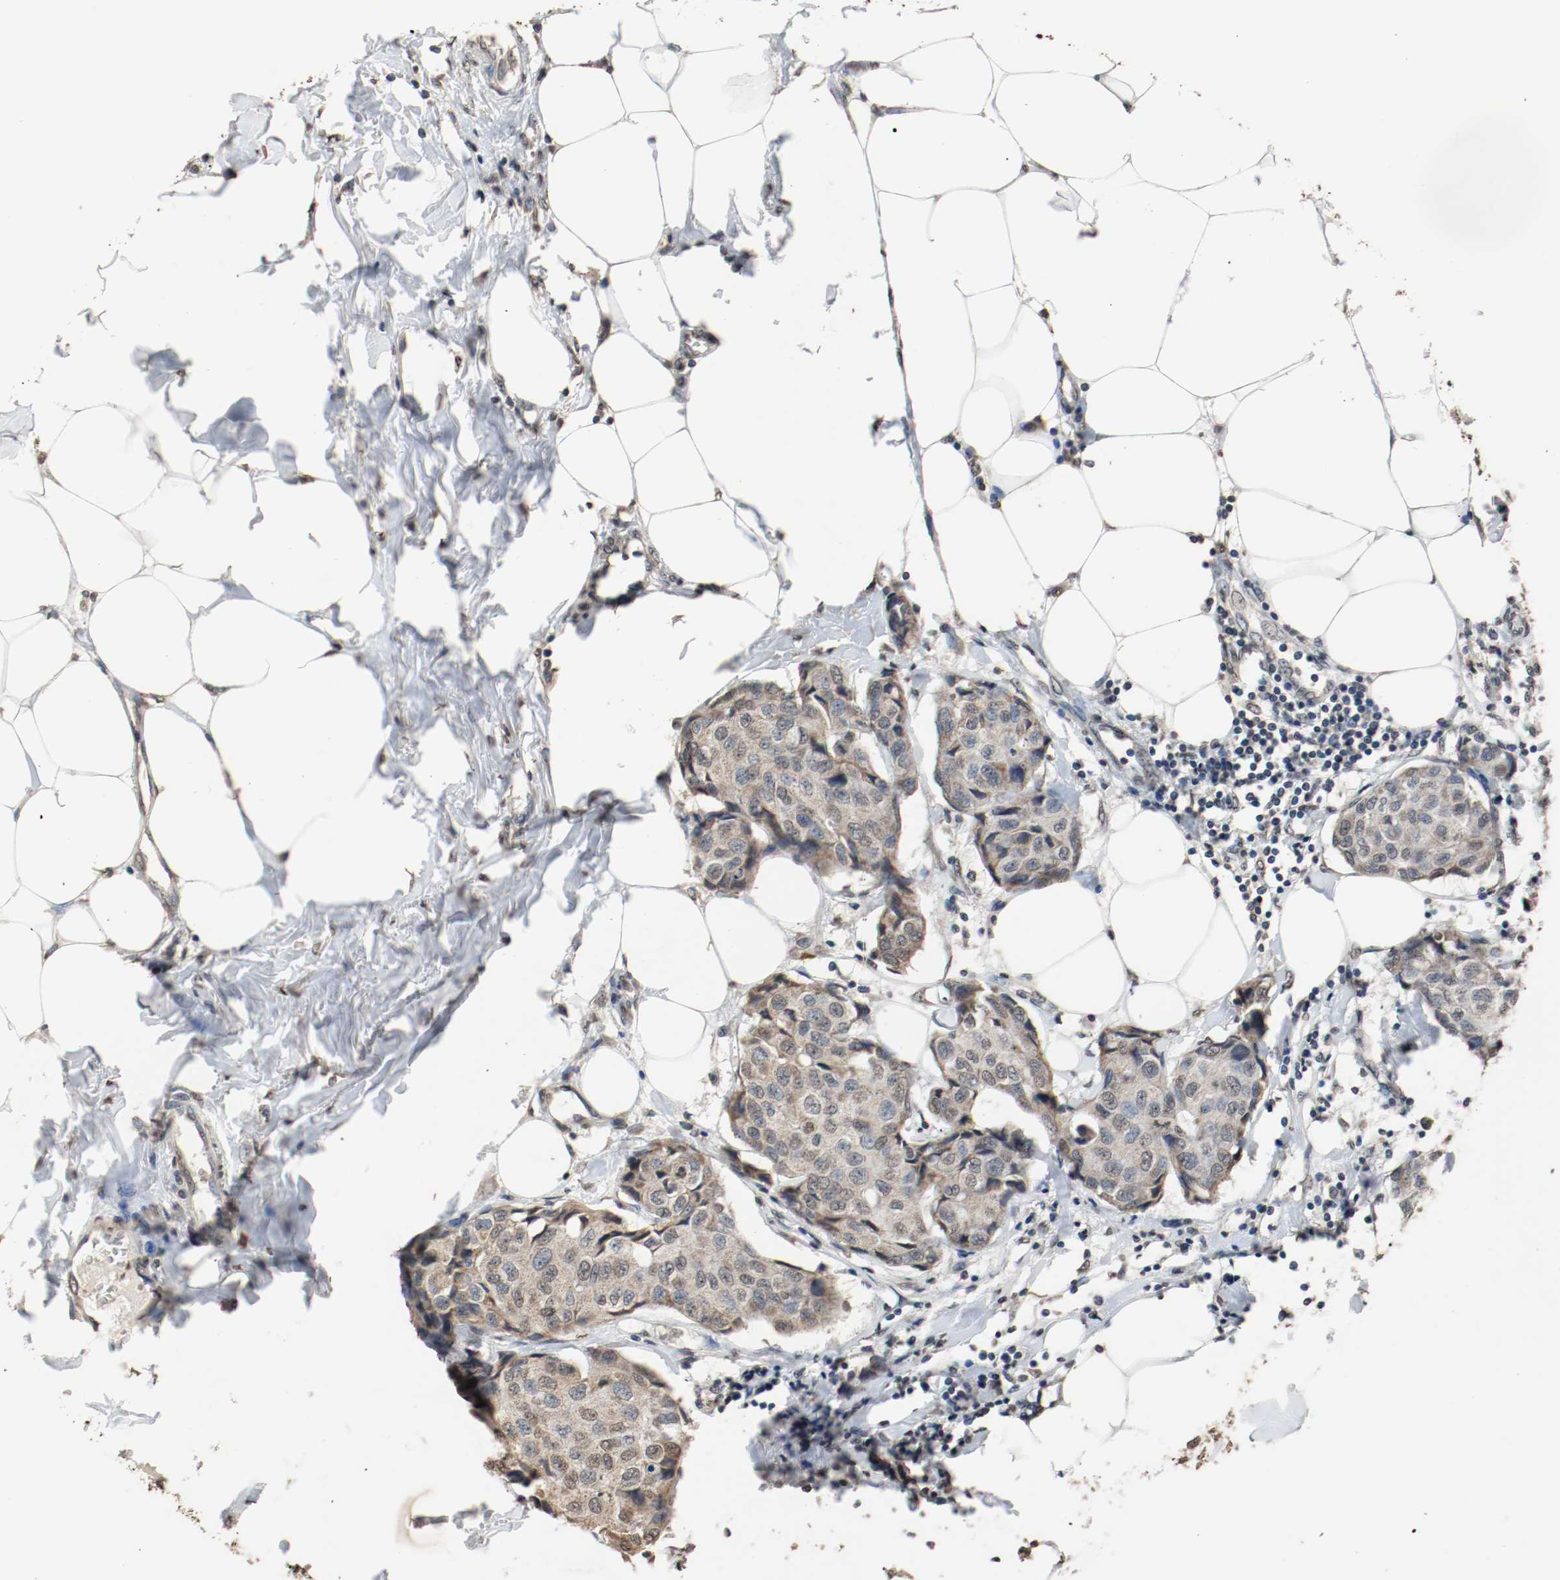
{"staining": {"intensity": "weak", "quantity": "25%-75%", "location": "cytoplasmic/membranous"}, "tissue": "breast cancer", "cell_type": "Tumor cells", "image_type": "cancer", "snomed": [{"axis": "morphology", "description": "Duct carcinoma"}, {"axis": "topography", "description": "Breast"}], "caption": "A brown stain highlights weak cytoplasmic/membranous positivity of a protein in breast cancer tumor cells. The protein is shown in brown color, while the nuclei are stained blue.", "gene": "RTN4", "patient": {"sex": "female", "age": 80}}